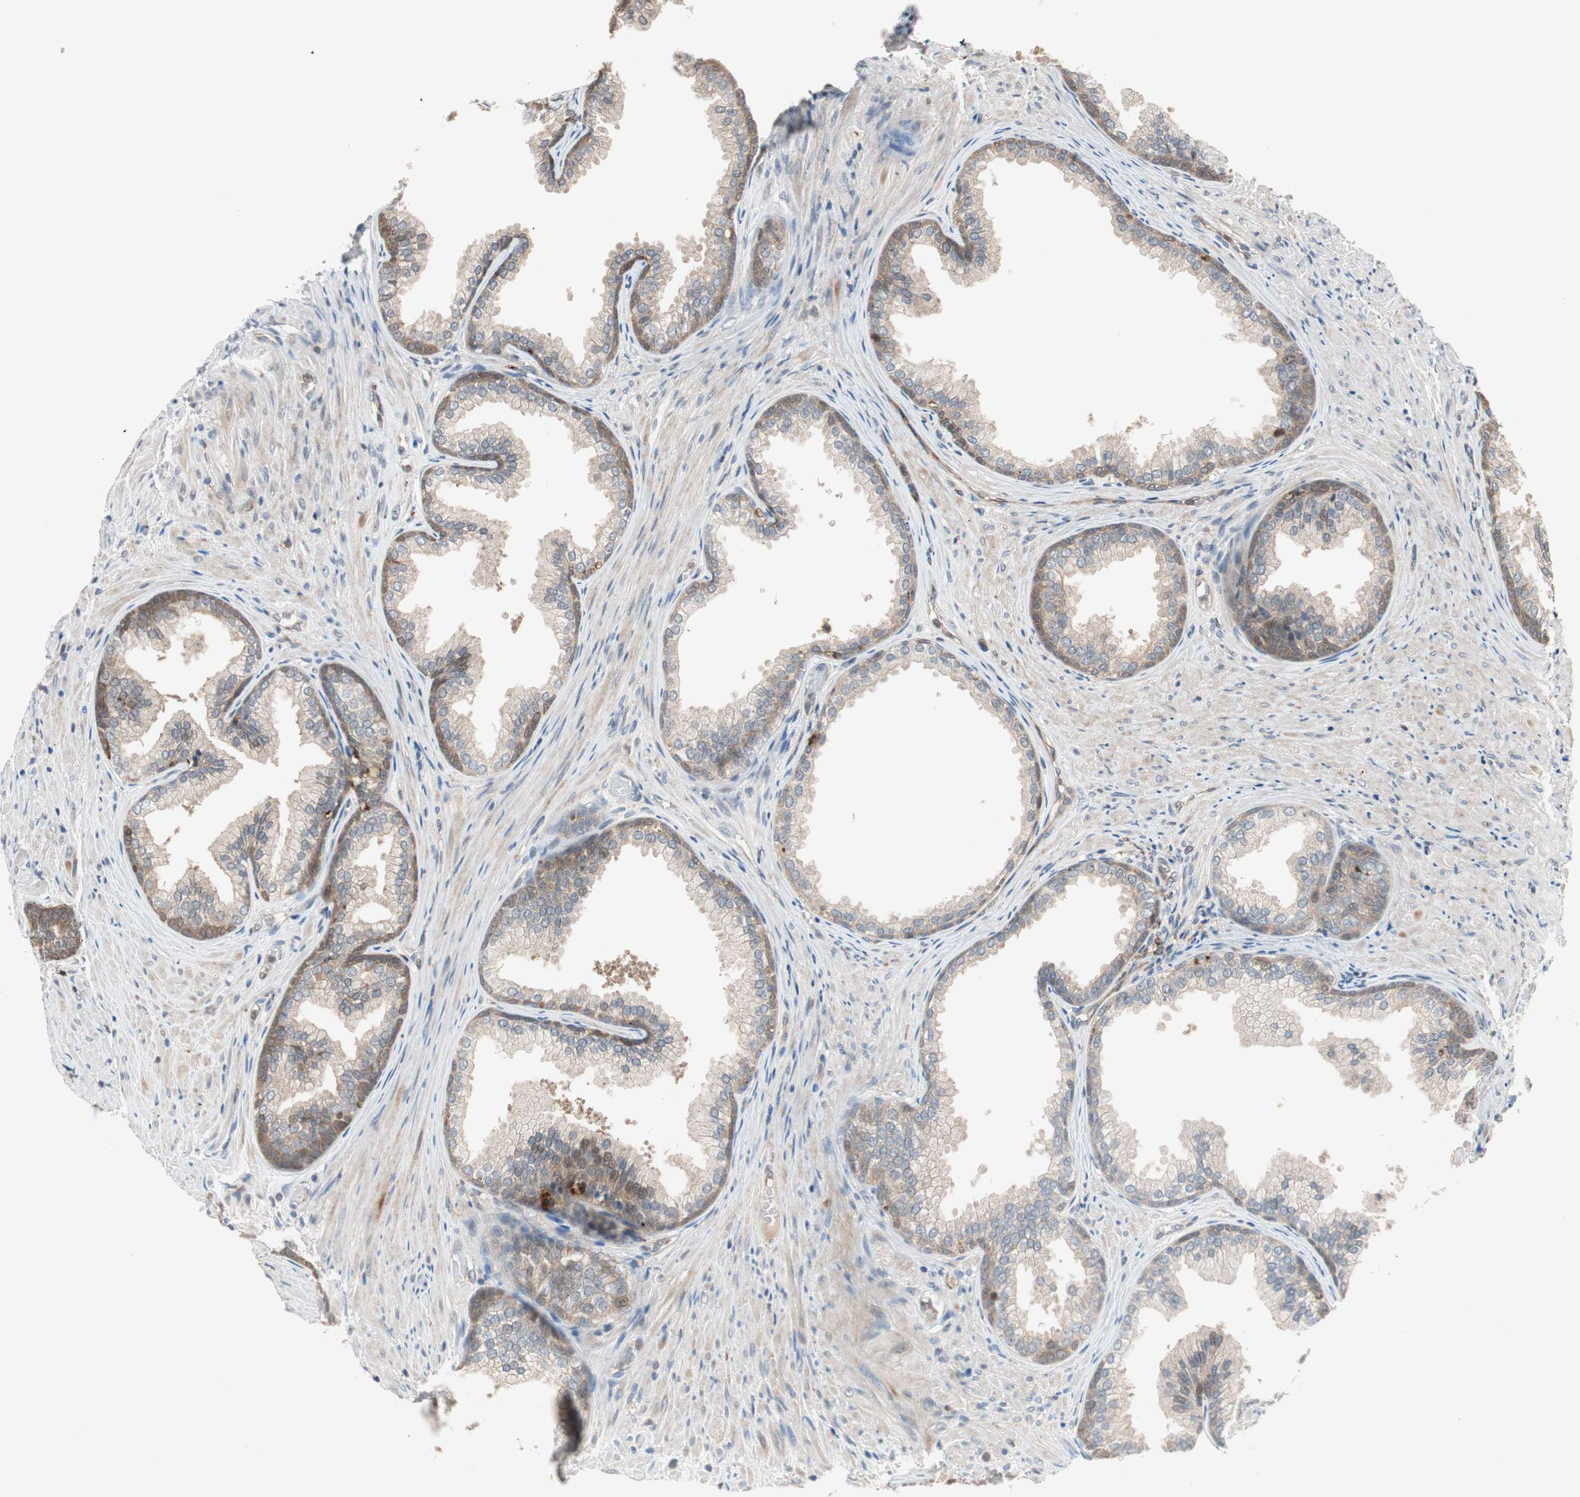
{"staining": {"intensity": "weak", "quantity": "<25%", "location": "cytoplasmic/membranous"}, "tissue": "prostate", "cell_type": "Glandular cells", "image_type": "normal", "snomed": [{"axis": "morphology", "description": "Normal tissue, NOS"}, {"axis": "topography", "description": "Prostate"}], "caption": "This is an immunohistochemistry micrograph of normal prostate. There is no staining in glandular cells.", "gene": "P3R3URF", "patient": {"sex": "male", "age": 76}}